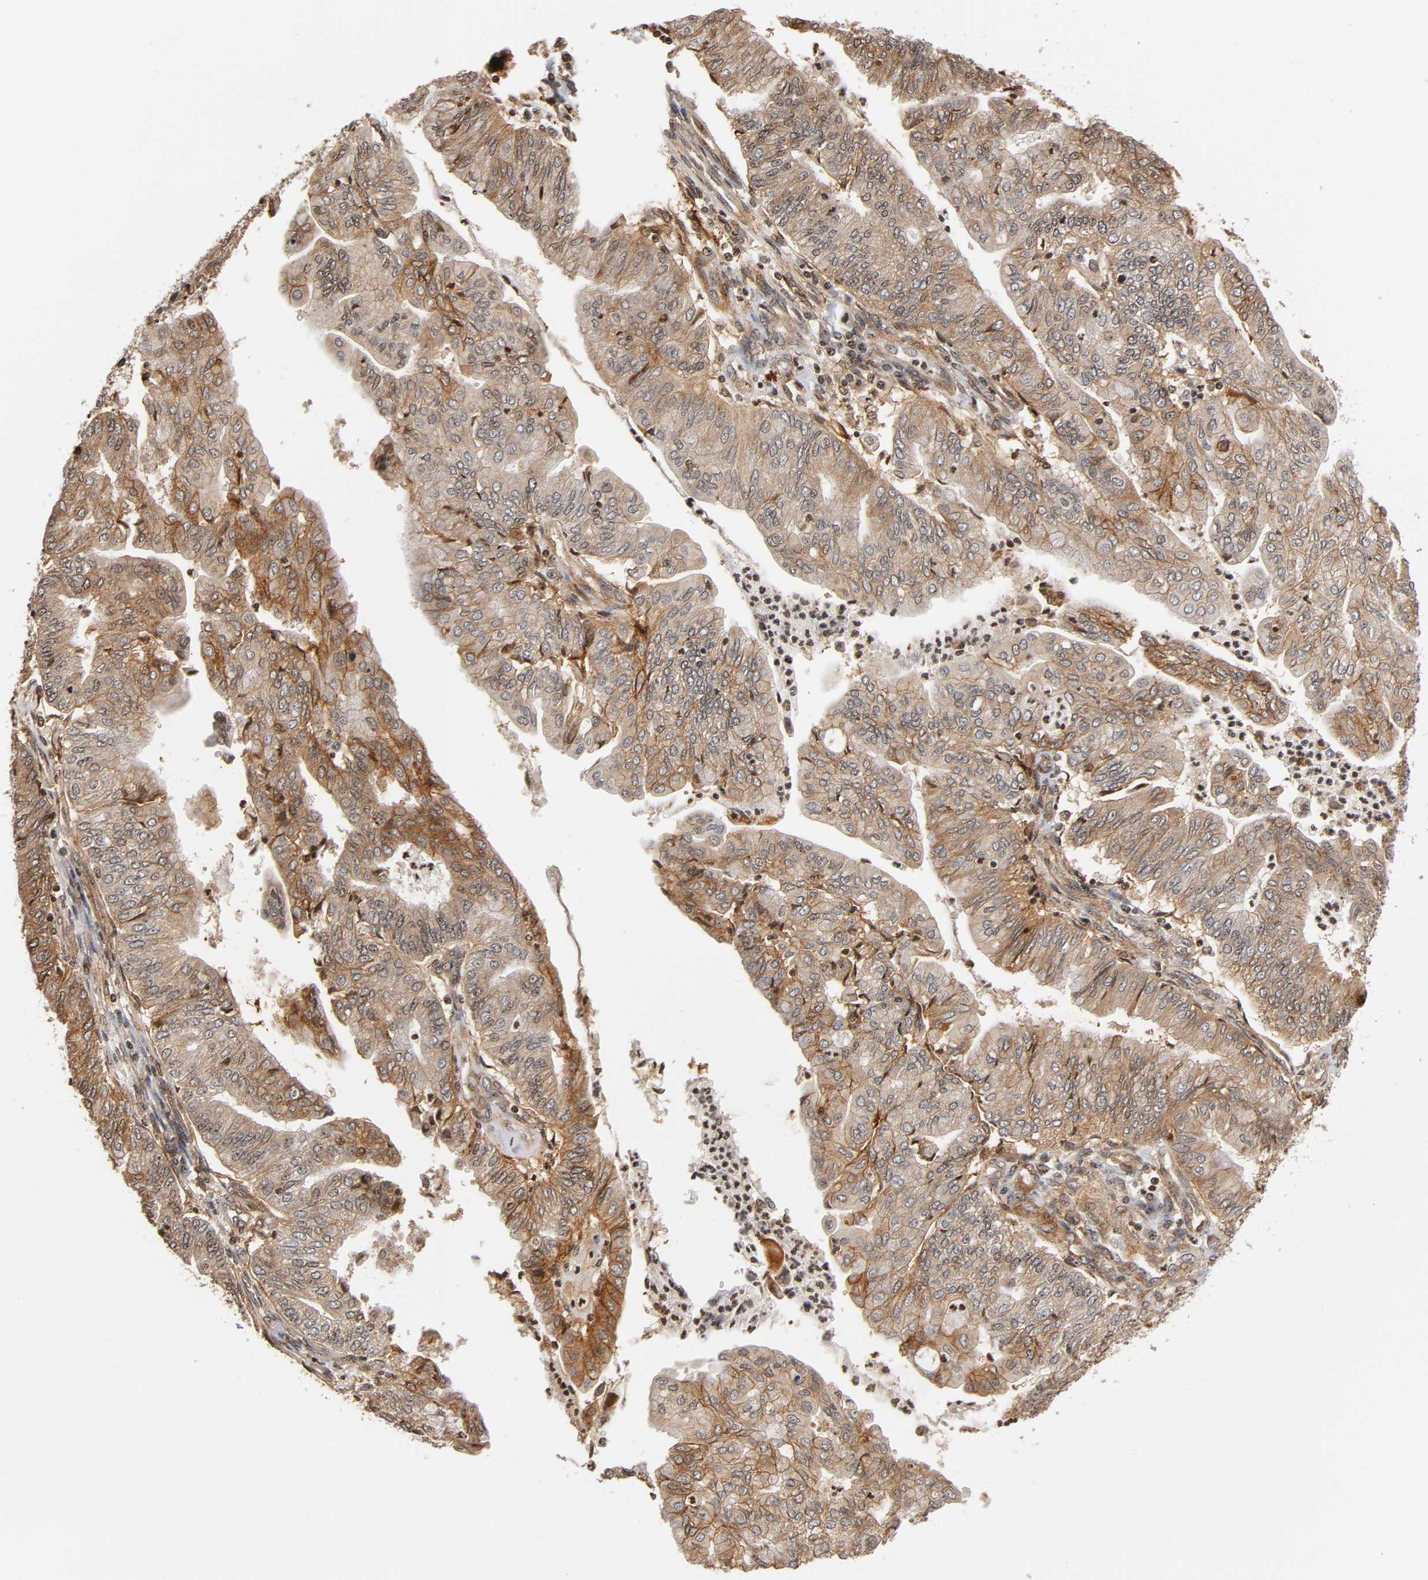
{"staining": {"intensity": "weak", "quantity": ">75%", "location": "cytoplasmic/membranous"}, "tissue": "endometrial cancer", "cell_type": "Tumor cells", "image_type": "cancer", "snomed": [{"axis": "morphology", "description": "Adenocarcinoma, NOS"}, {"axis": "topography", "description": "Endometrium"}], "caption": "IHC image of human endometrial cancer (adenocarcinoma) stained for a protein (brown), which exhibits low levels of weak cytoplasmic/membranous expression in about >75% of tumor cells.", "gene": "ITGAV", "patient": {"sex": "female", "age": 59}}